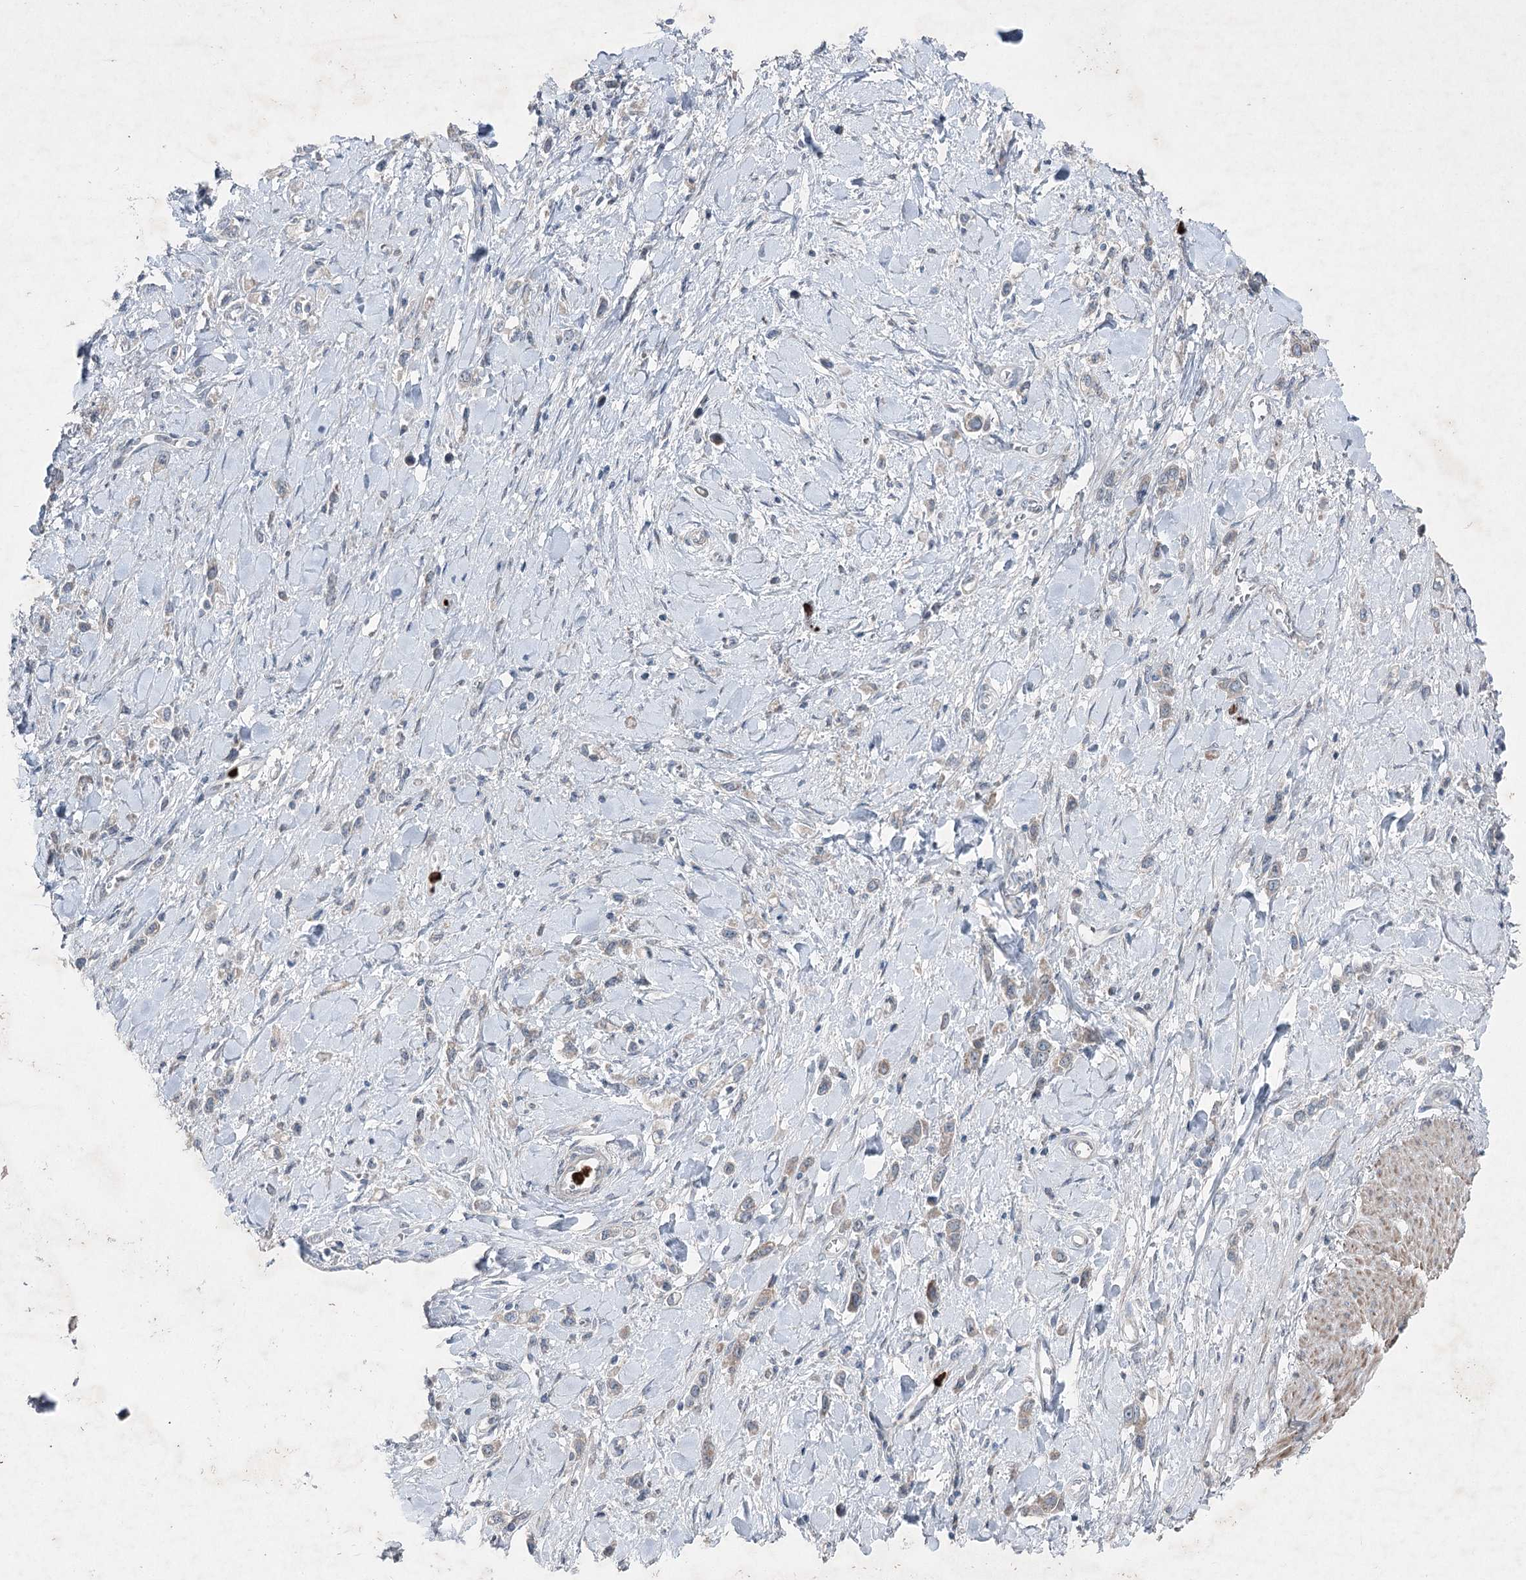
{"staining": {"intensity": "negative", "quantity": "none", "location": "none"}, "tissue": "stomach cancer", "cell_type": "Tumor cells", "image_type": "cancer", "snomed": [{"axis": "morphology", "description": "Normal tissue, NOS"}, {"axis": "morphology", "description": "Adenocarcinoma, NOS"}, {"axis": "topography", "description": "Stomach, upper"}, {"axis": "topography", "description": "Stomach"}], "caption": "Immunohistochemistry (IHC) photomicrograph of human adenocarcinoma (stomach) stained for a protein (brown), which reveals no staining in tumor cells.", "gene": "PLA2G12A", "patient": {"sex": "female", "age": 65}}